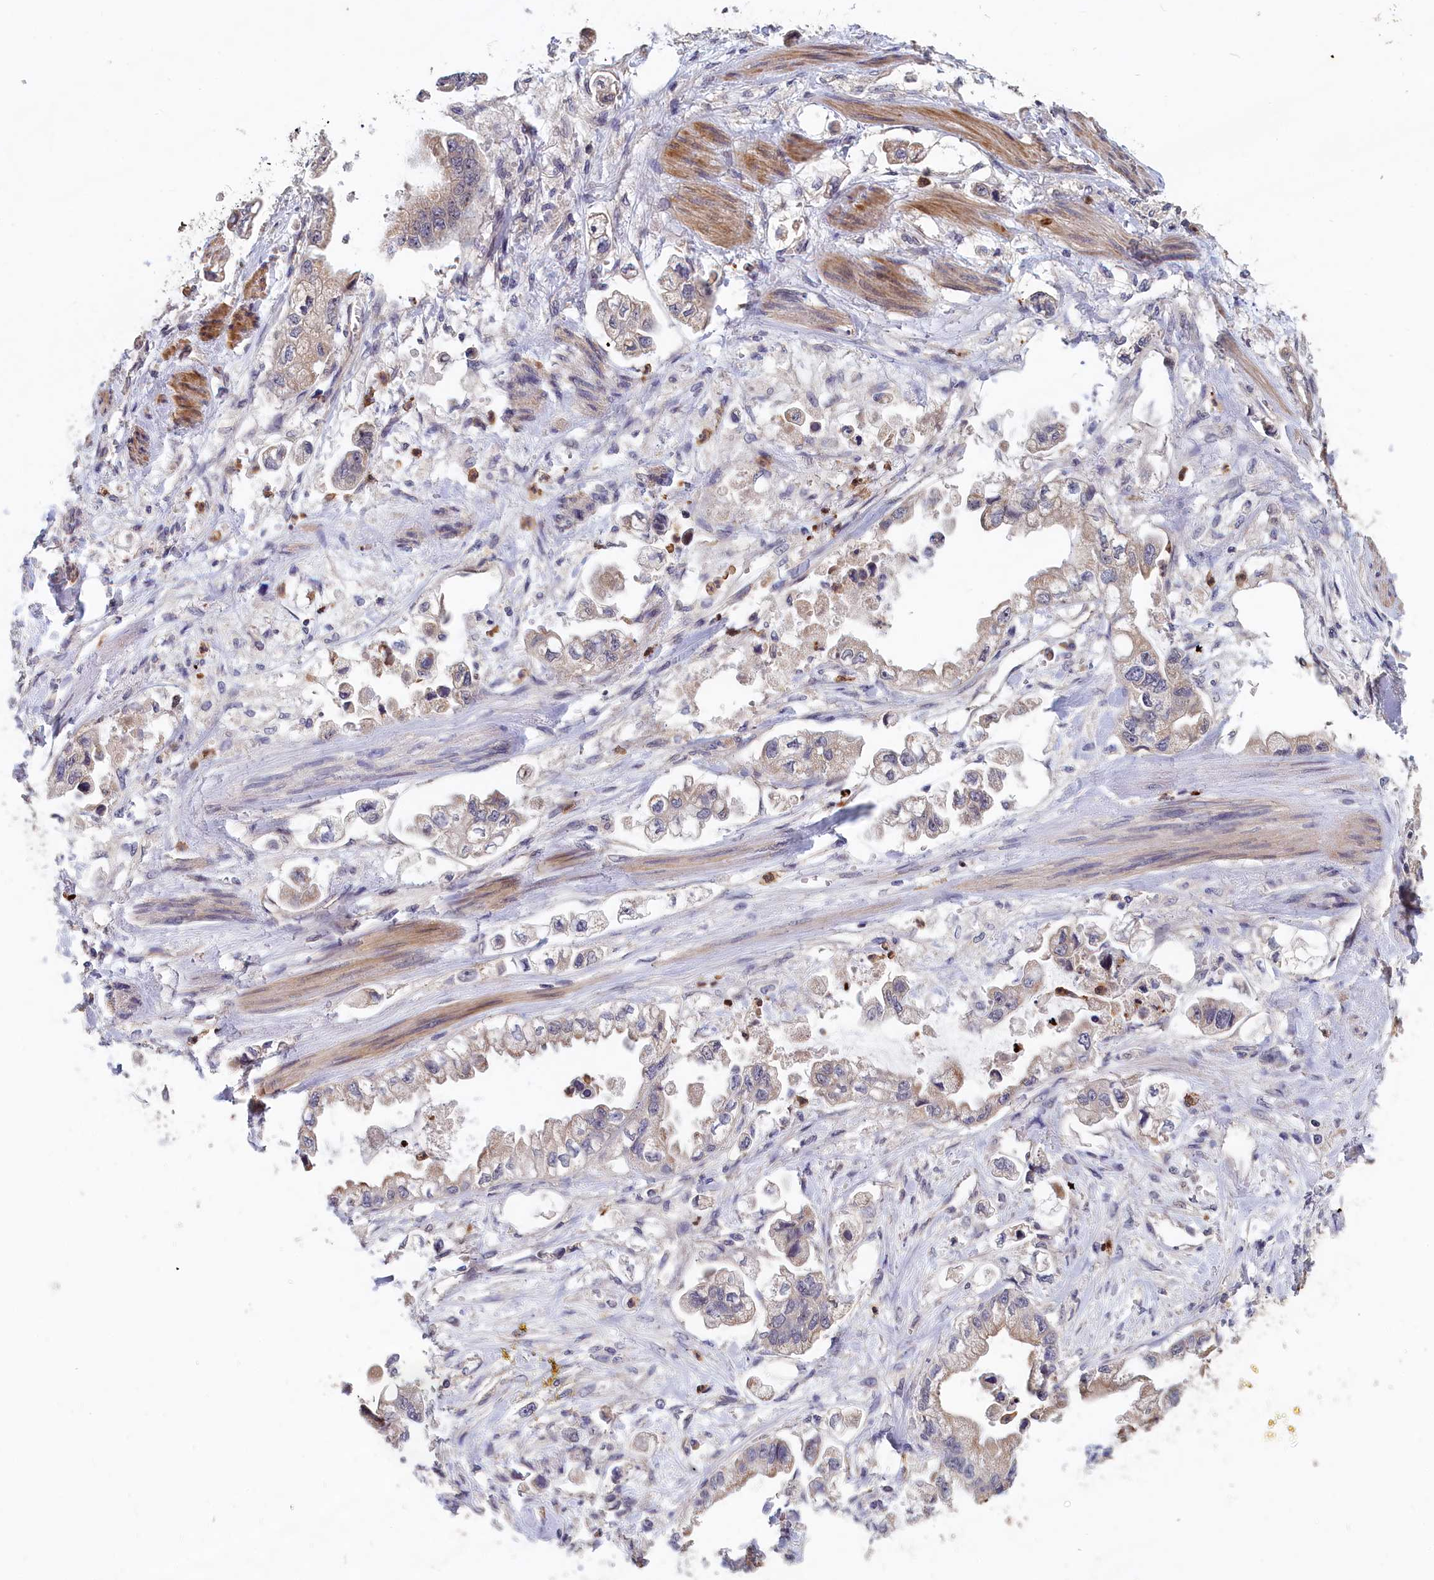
{"staining": {"intensity": "weak", "quantity": "<25%", "location": "cytoplasmic/membranous"}, "tissue": "stomach cancer", "cell_type": "Tumor cells", "image_type": "cancer", "snomed": [{"axis": "morphology", "description": "Adenocarcinoma, NOS"}, {"axis": "topography", "description": "Stomach"}], "caption": "There is no significant staining in tumor cells of stomach cancer. The staining was performed using DAB to visualize the protein expression in brown, while the nuclei were stained in blue with hematoxylin (Magnification: 20x).", "gene": "EPB41L4B", "patient": {"sex": "male", "age": 62}}